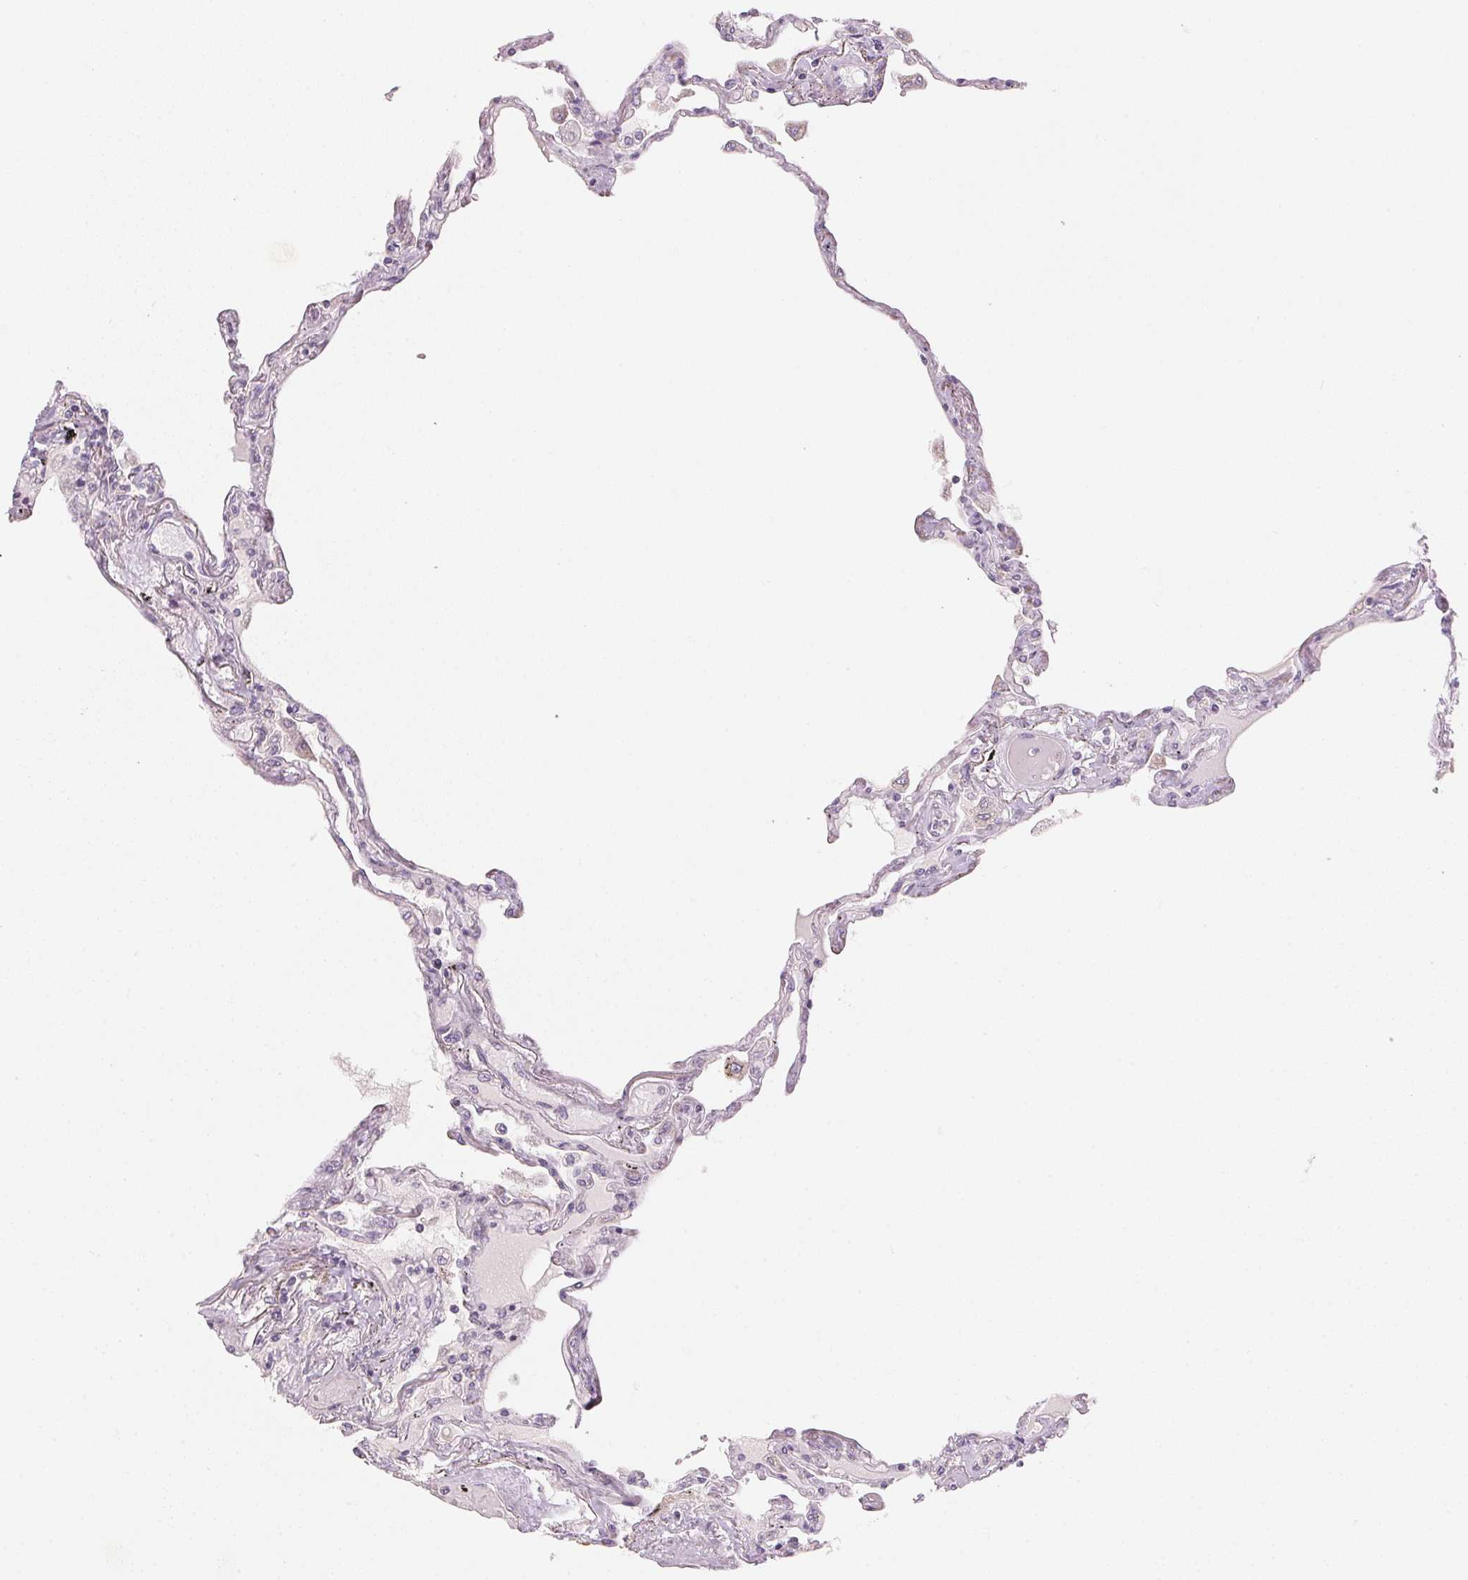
{"staining": {"intensity": "weak", "quantity": "25%-75%", "location": "cytoplasmic/membranous"}, "tissue": "lung", "cell_type": "Alveolar cells", "image_type": "normal", "snomed": [{"axis": "morphology", "description": "Normal tissue, NOS"}, {"axis": "morphology", "description": "Adenocarcinoma, NOS"}, {"axis": "topography", "description": "Cartilage tissue"}, {"axis": "topography", "description": "Lung"}], "caption": "Lung stained with DAB (3,3'-diaminobenzidine) immunohistochemistry (IHC) demonstrates low levels of weak cytoplasmic/membranous positivity in approximately 25%-75% of alveolar cells.", "gene": "BLOC1S2", "patient": {"sex": "female", "age": 67}}